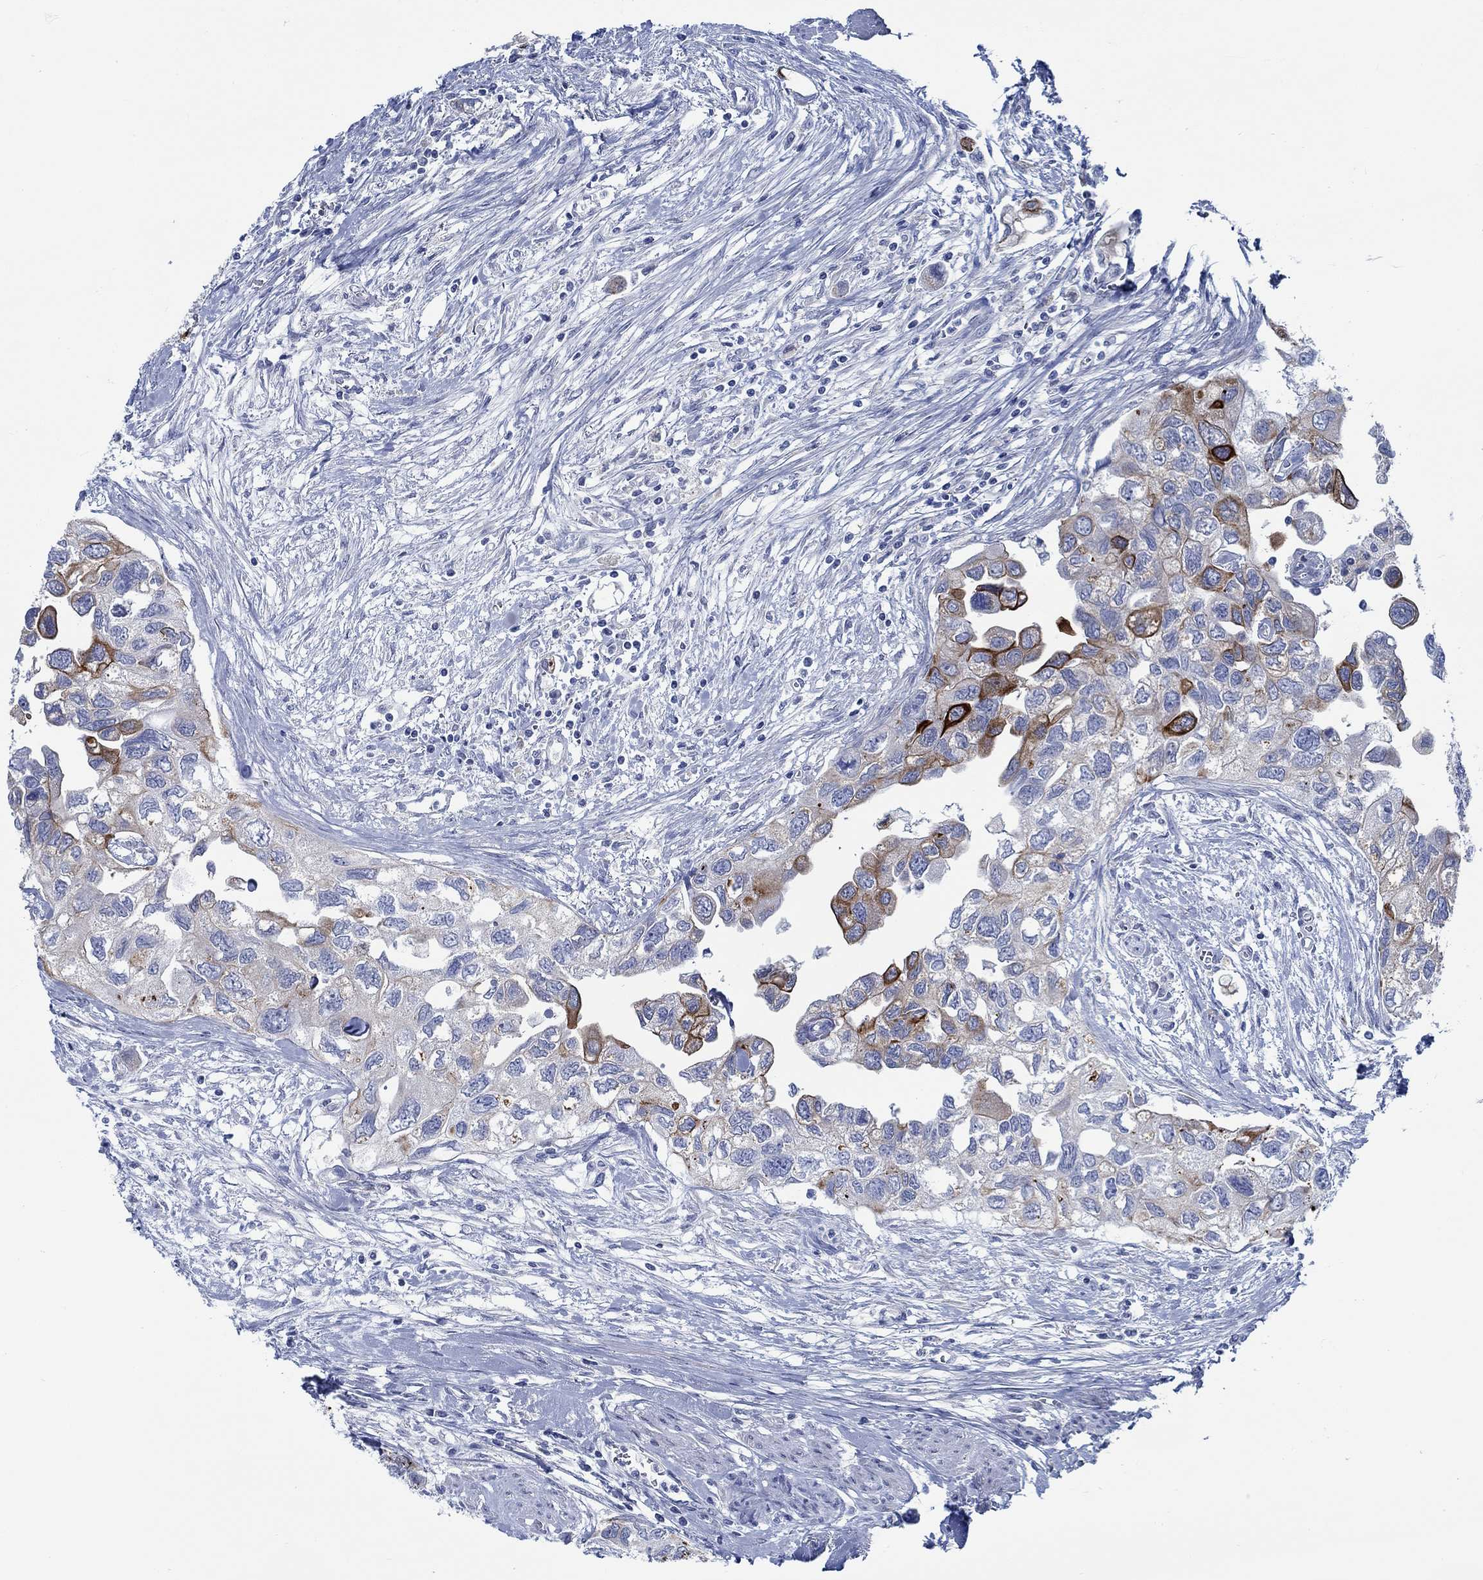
{"staining": {"intensity": "strong", "quantity": "<25%", "location": "cytoplasmic/membranous"}, "tissue": "urothelial cancer", "cell_type": "Tumor cells", "image_type": "cancer", "snomed": [{"axis": "morphology", "description": "Urothelial carcinoma, High grade"}, {"axis": "topography", "description": "Urinary bladder"}], "caption": "Protein staining of urothelial carcinoma (high-grade) tissue exhibits strong cytoplasmic/membranous expression in about <25% of tumor cells.", "gene": "SVEP1", "patient": {"sex": "male", "age": 59}}